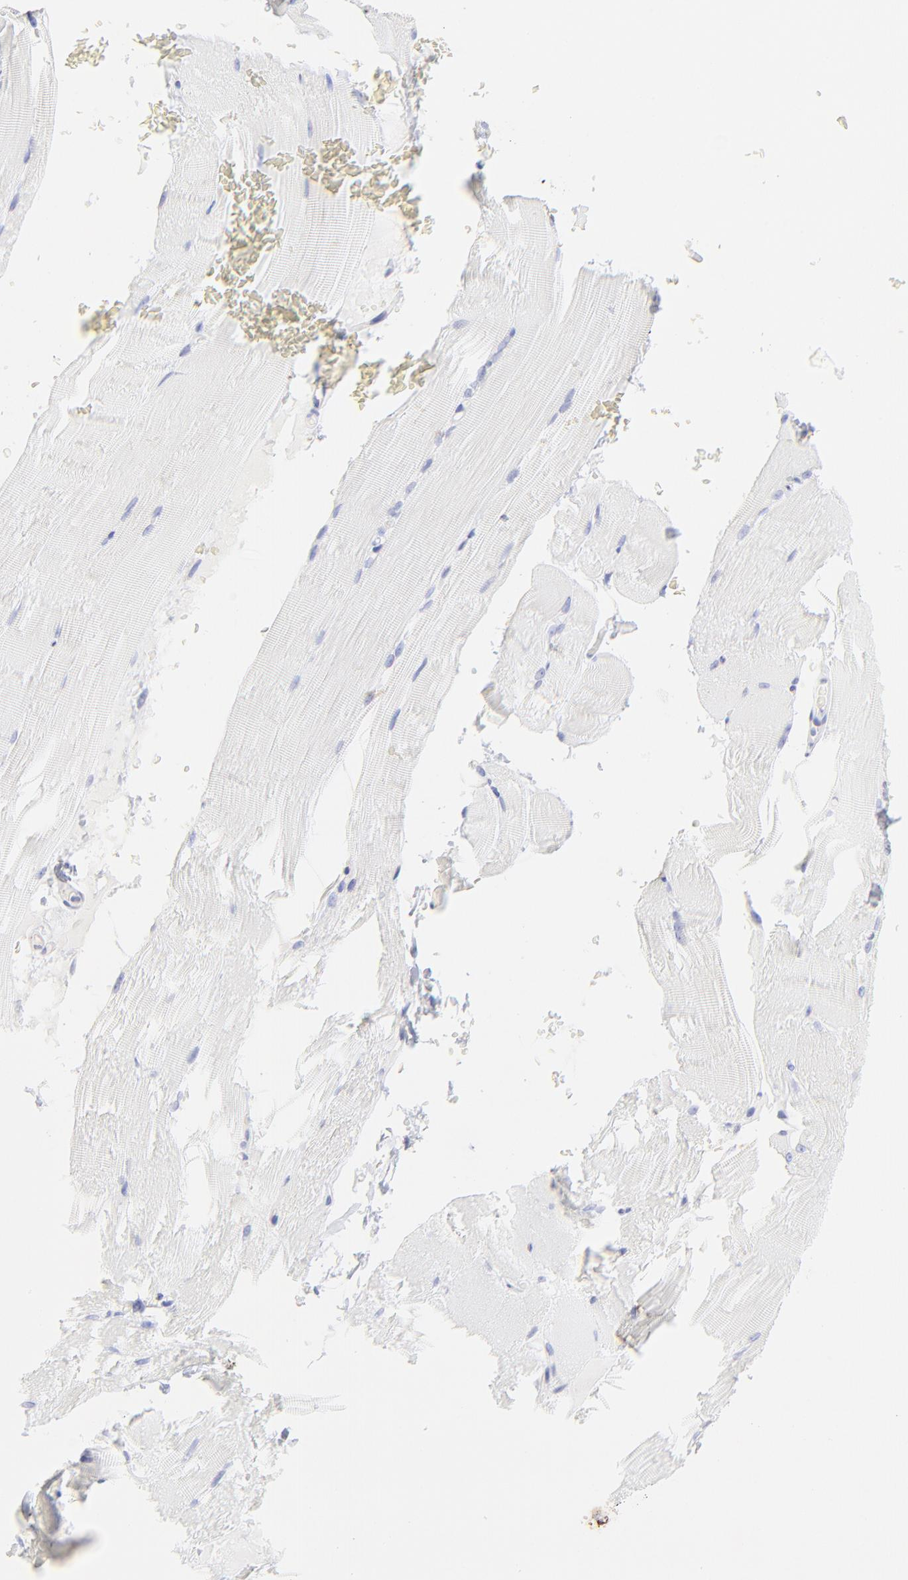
{"staining": {"intensity": "negative", "quantity": "none", "location": "none"}, "tissue": "skeletal muscle", "cell_type": "Myocytes", "image_type": "normal", "snomed": [{"axis": "morphology", "description": "Normal tissue, NOS"}, {"axis": "topography", "description": "Skeletal muscle"}], "caption": "There is no significant expression in myocytes of skeletal muscle. (DAB IHC visualized using brightfield microscopy, high magnification).", "gene": "LHFPL1", "patient": {"sex": "female", "age": 37}}